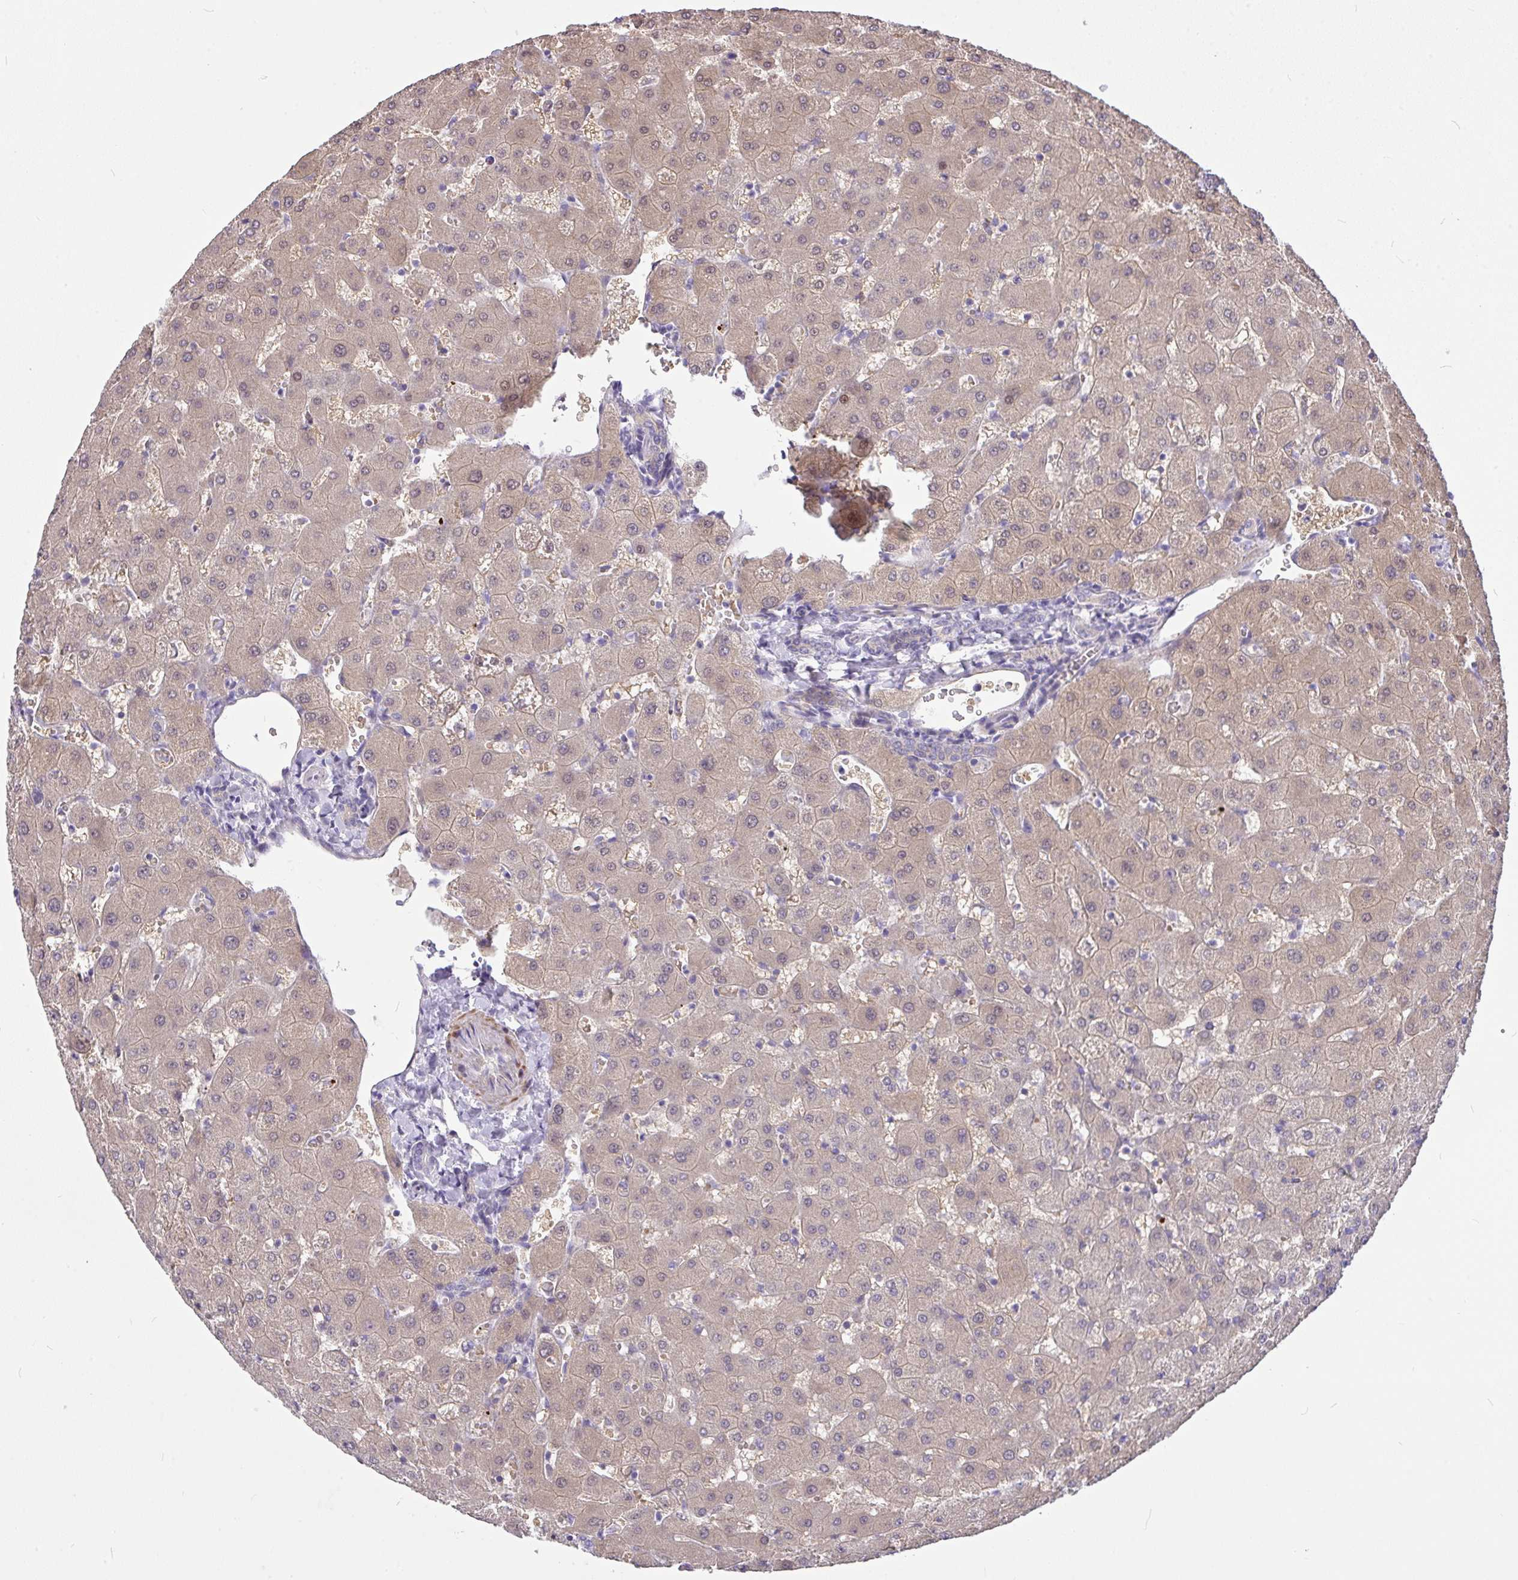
{"staining": {"intensity": "negative", "quantity": "none", "location": "none"}, "tissue": "liver", "cell_type": "Cholangiocytes", "image_type": "normal", "snomed": [{"axis": "morphology", "description": "Normal tissue, NOS"}, {"axis": "topography", "description": "Liver"}], "caption": "Normal liver was stained to show a protein in brown. There is no significant staining in cholangiocytes. Nuclei are stained in blue.", "gene": "MOCS1", "patient": {"sex": "female", "age": 63}}